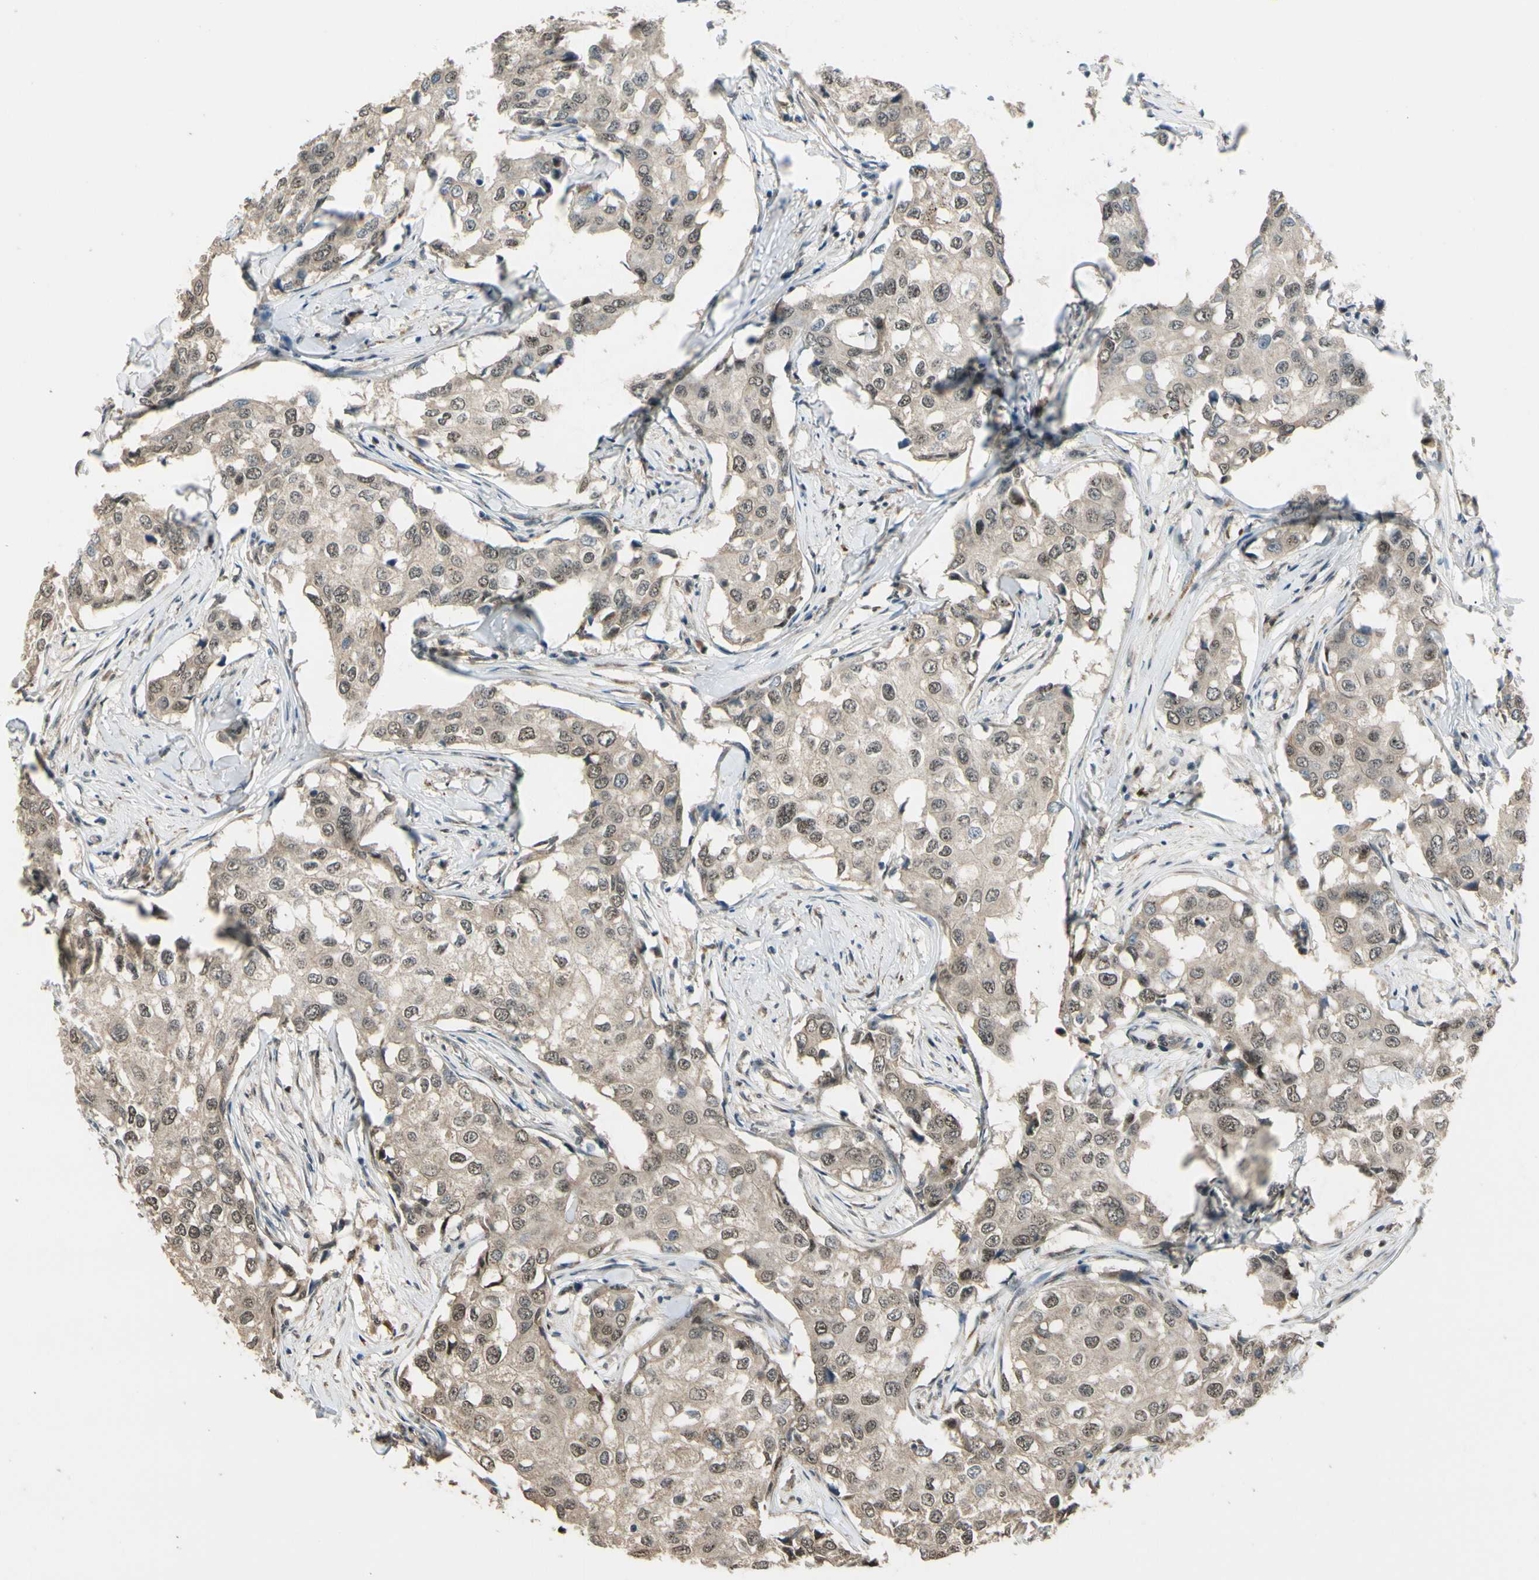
{"staining": {"intensity": "moderate", "quantity": ">75%", "location": "cytoplasmic/membranous,nuclear"}, "tissue": "breast cancer", "cell_type": "Tumor cells", "image_type": "cancer", "snomed": [{"axis": "morphology", "description": "Duct carcinoma"}, {"axis": "topography", "description": "Breast"}], "caption": "Breast cancer (infiltrating ductal carcinoma) stained with DAB IHC displays medium levels of moderate cytoplasmic/membranous and nuclear staining in about >75% of tumor cells. The staining was performed using DAB (3,3'-diaminobenzidine), with brown indicating positive protein expression. Nuclei are stained blue with hematoxylin.", "gene": "MCPH1", "patient": {"sex": "female", "age": 27}}